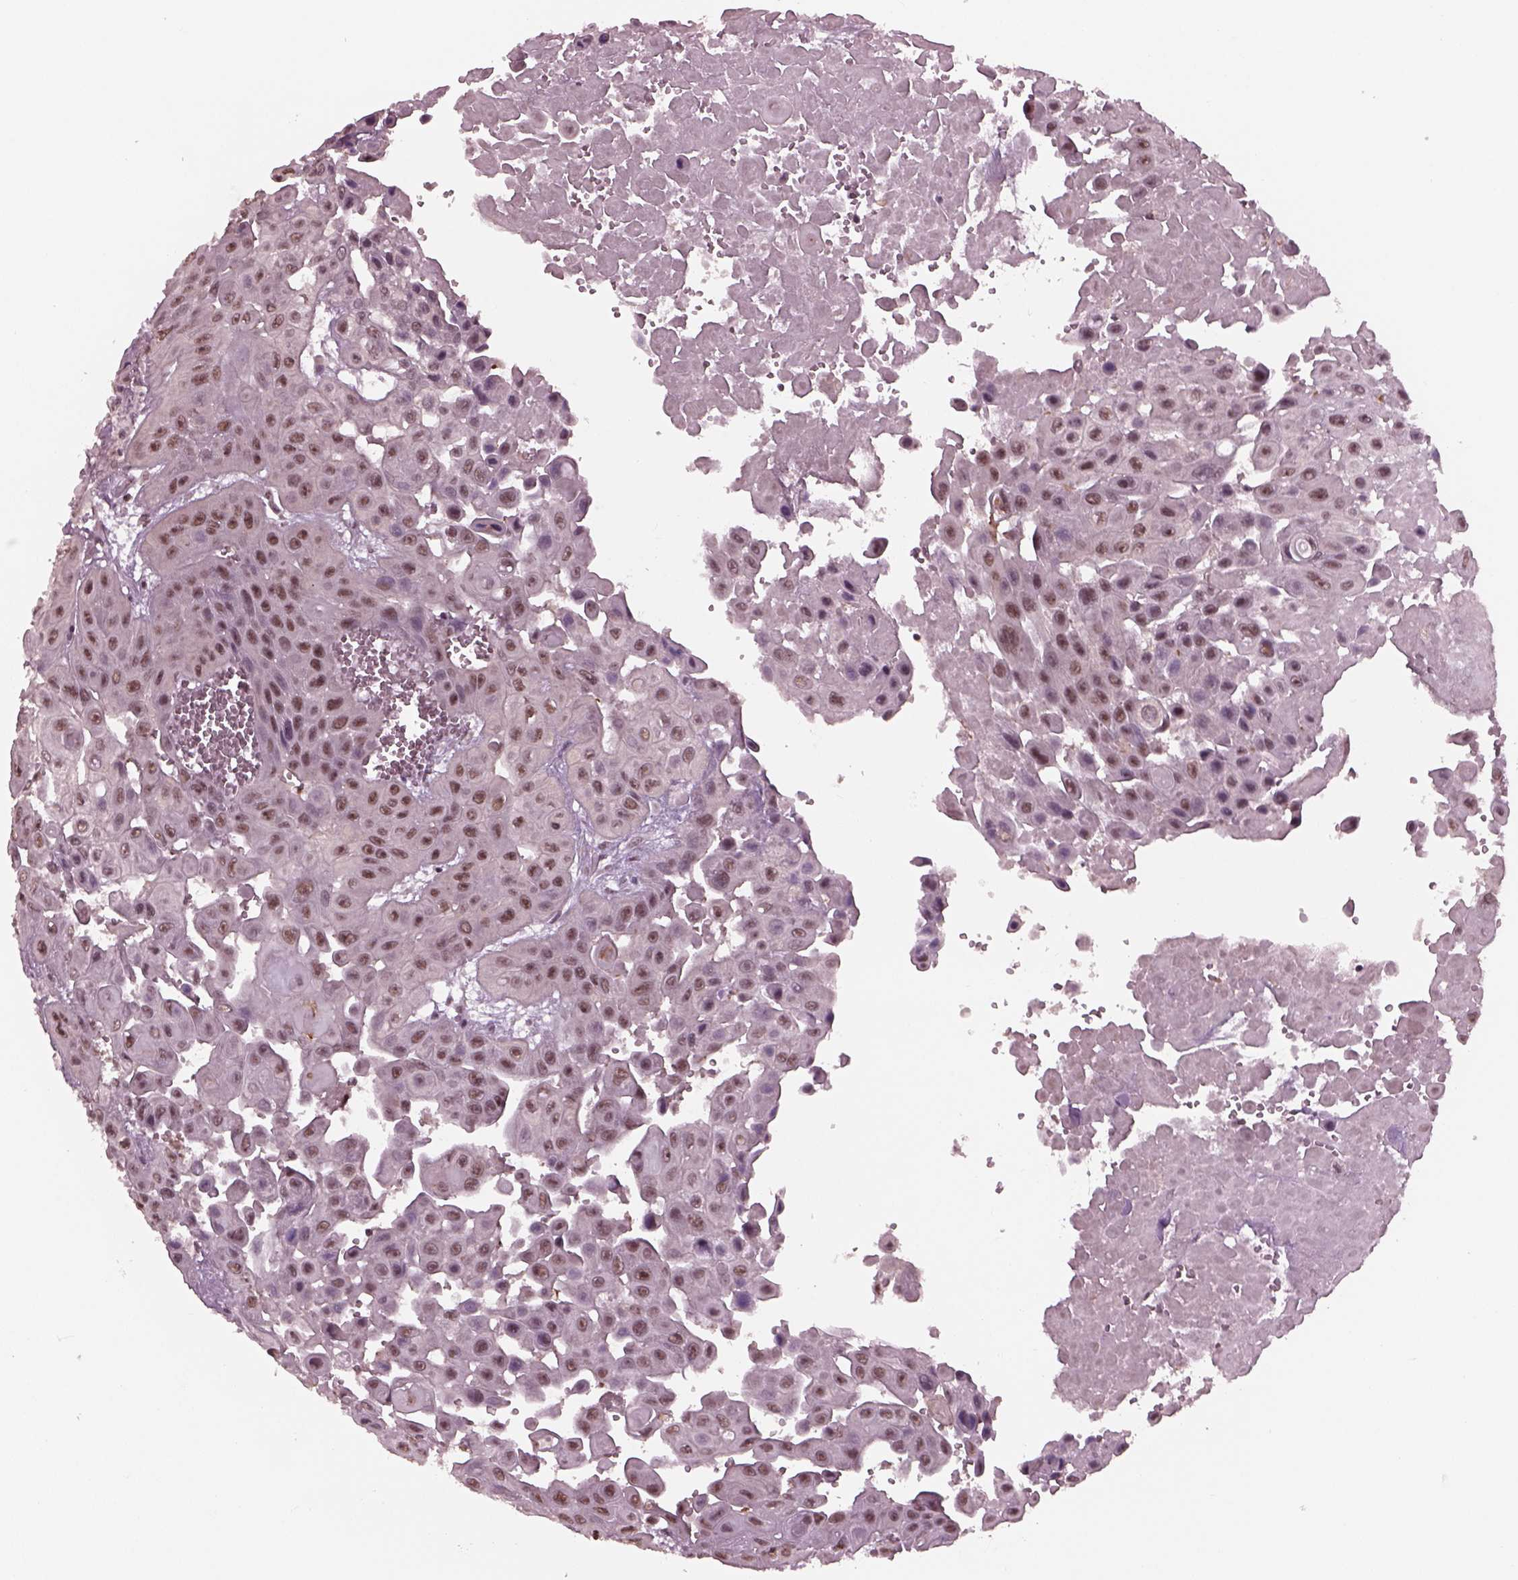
{"staining": {"intensity": "moderate", "quantity": ">75%", "location": "nuclear"}, "tissue": "head and neck cancer", "cell_type": "Tumor cells", "image_type": "cancer", "snomed": [{"axis": "morphology", "description": "Adenocarcinoma, NOS"}, {"axis": "topography", "description": "Head-Neck"}], "caption": "Human head and neck cancer stained with a protein marker displays moderate staining in tumor cells.", "gene": "RUVBL2", "patient": {"sex": "male", "age": 73}}